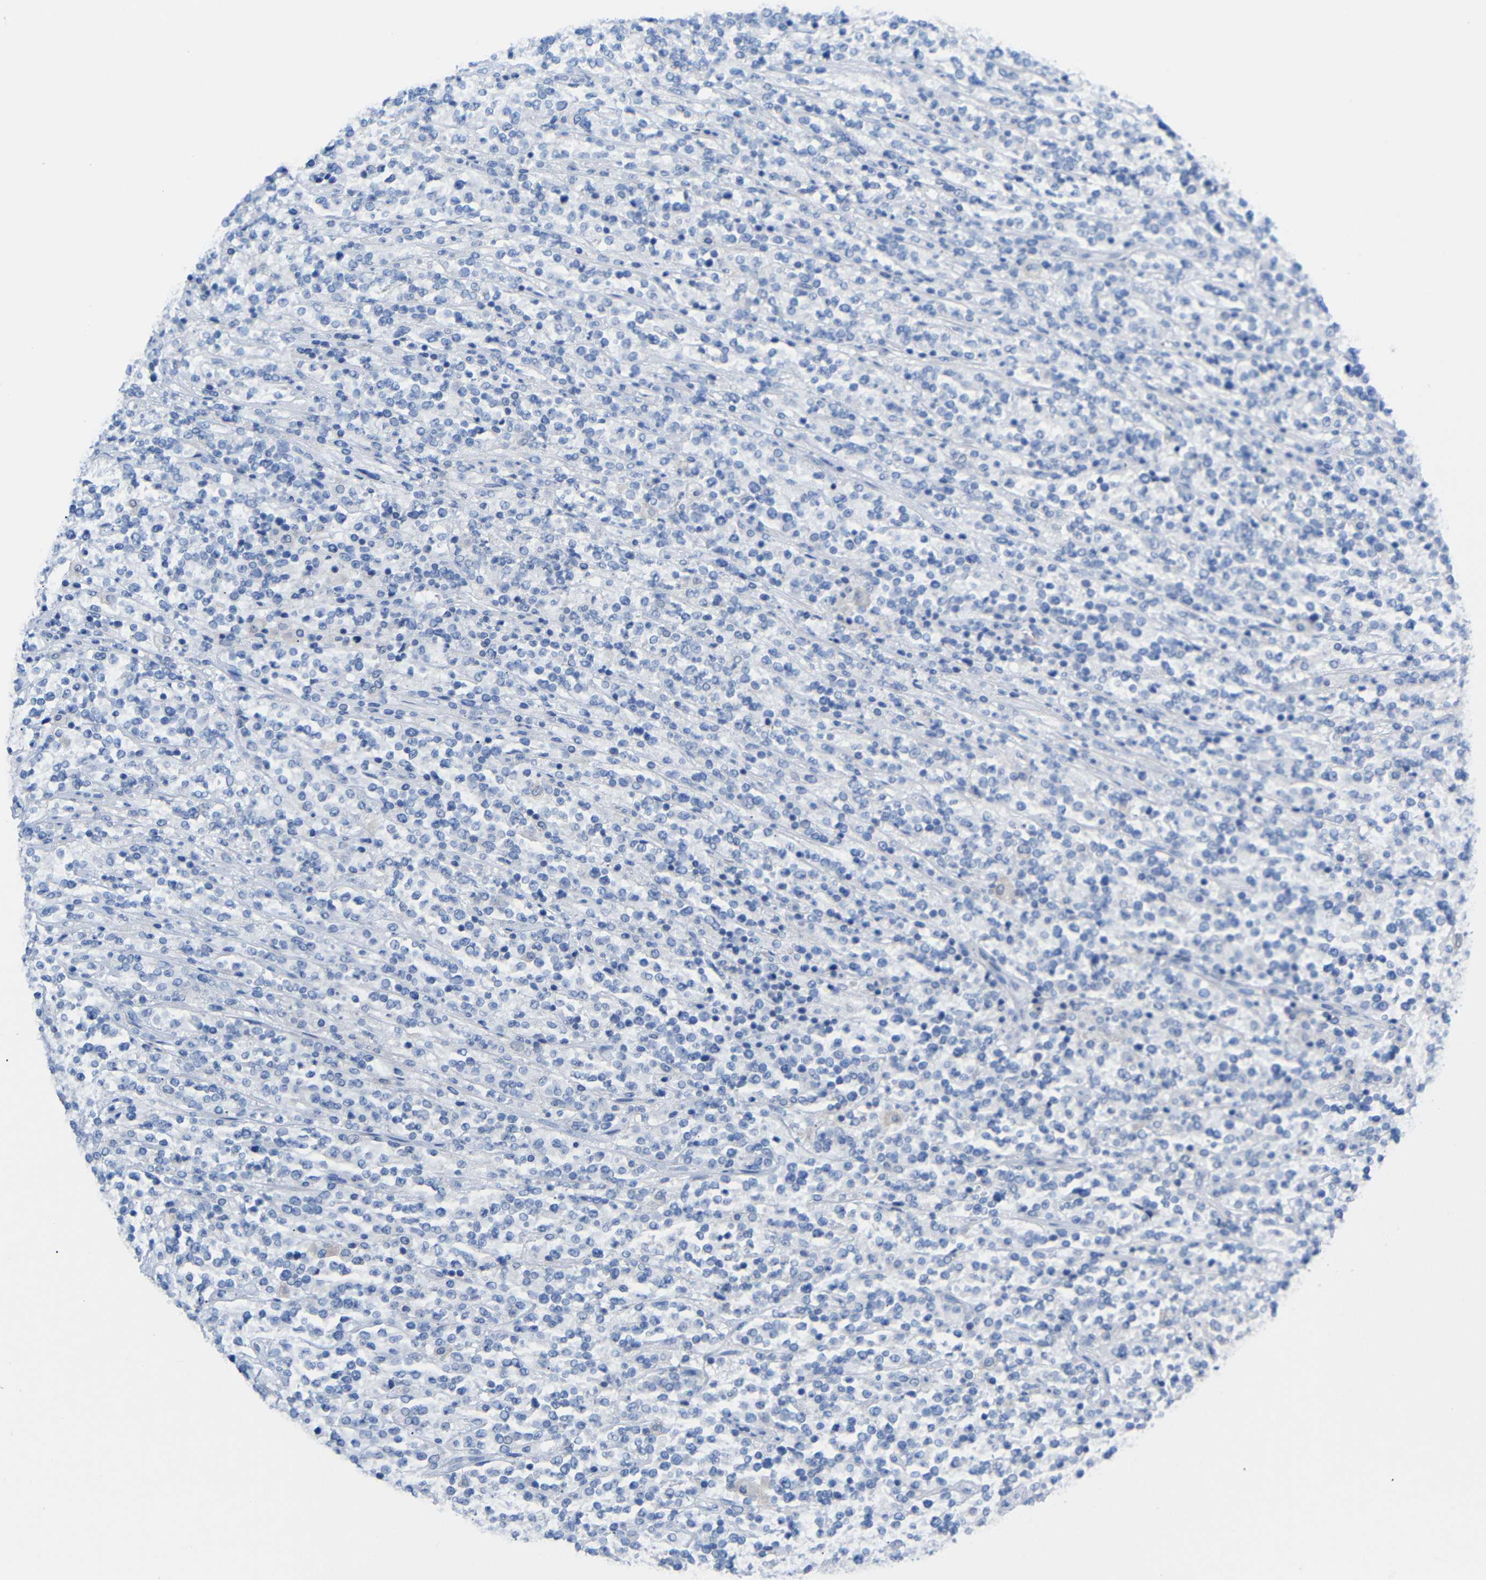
{"staining": {"intensity": "negative", "quantity": "none", "location": "none"}, "tissue": "lymphoma", "cell_type": "Tumor cells", "image_type": "cancer", "snomed": [{"axis": "morphology", "description": "Malignant lymphoma, non-Hodgkin's type, High grade"}, {"axis": "topography", "description": "Soft tissue"}], "caption": "The immunohistochemistry (IHC) image has no significant expression in tumor cells of lymphoma tissue.", "gene": "PEBP1", "patient": {"sex": "male", "age": 18}}